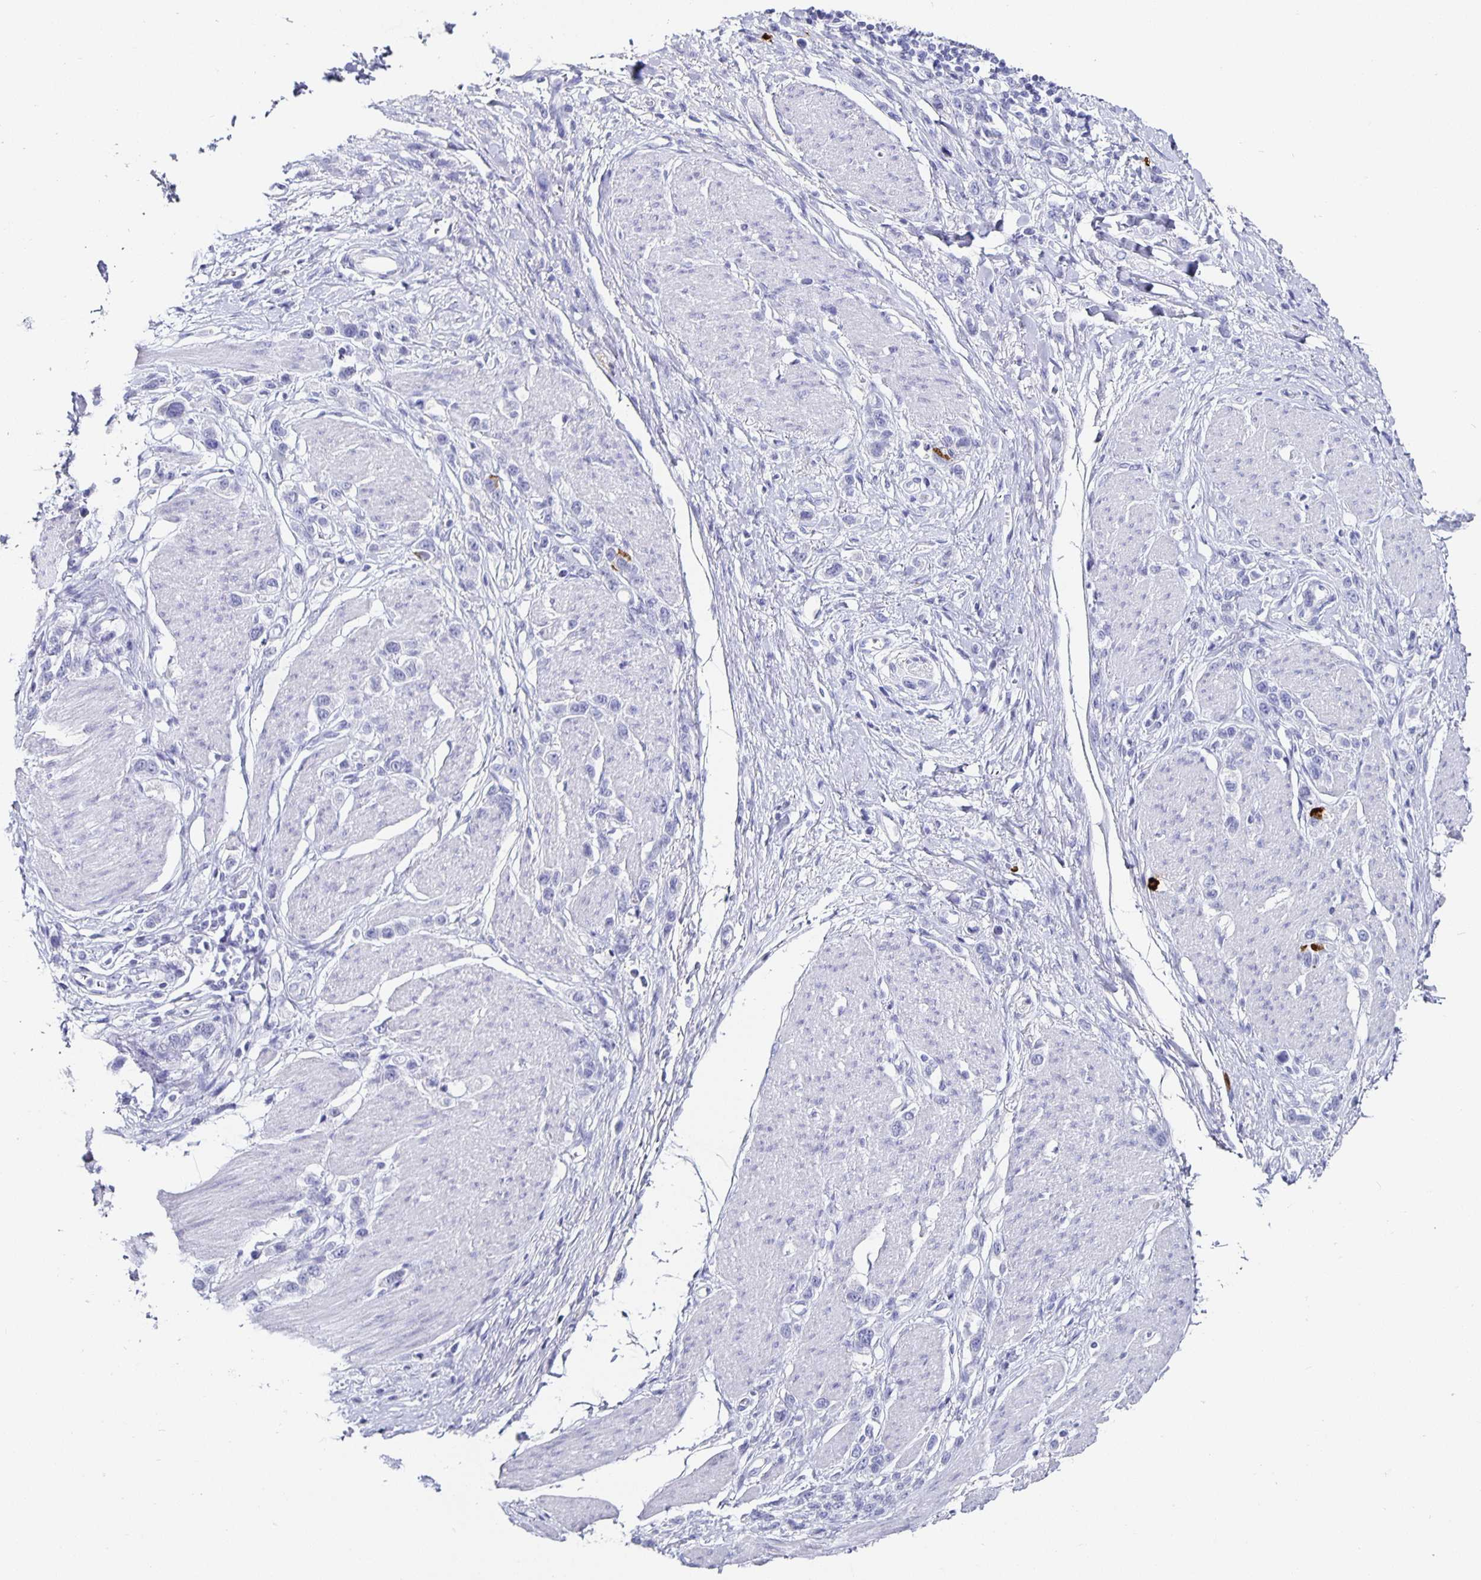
{"staining": {"intensity": "strong", "quantity": "<25%", "location": "cytoplasmic/membranous"}, "tissue": "stomach cancer", "cell_type": "Tumor cells", "image_type": "cancer", "snomed": [{"axis": "morphology", "description": "Adenocarcinoma, NOS"}, {"axis": "topography", "description": "Stomach"}], "caption": "Strong cytoplasmic/membranous expression for a protein is appreciated in approximately <25% of tumor cells of stomach cancer (adenocarcinoma) using immunohistochemistry (IHC).", "gene": "CHGA", "patient": {"sex": "female", "age": 65}}